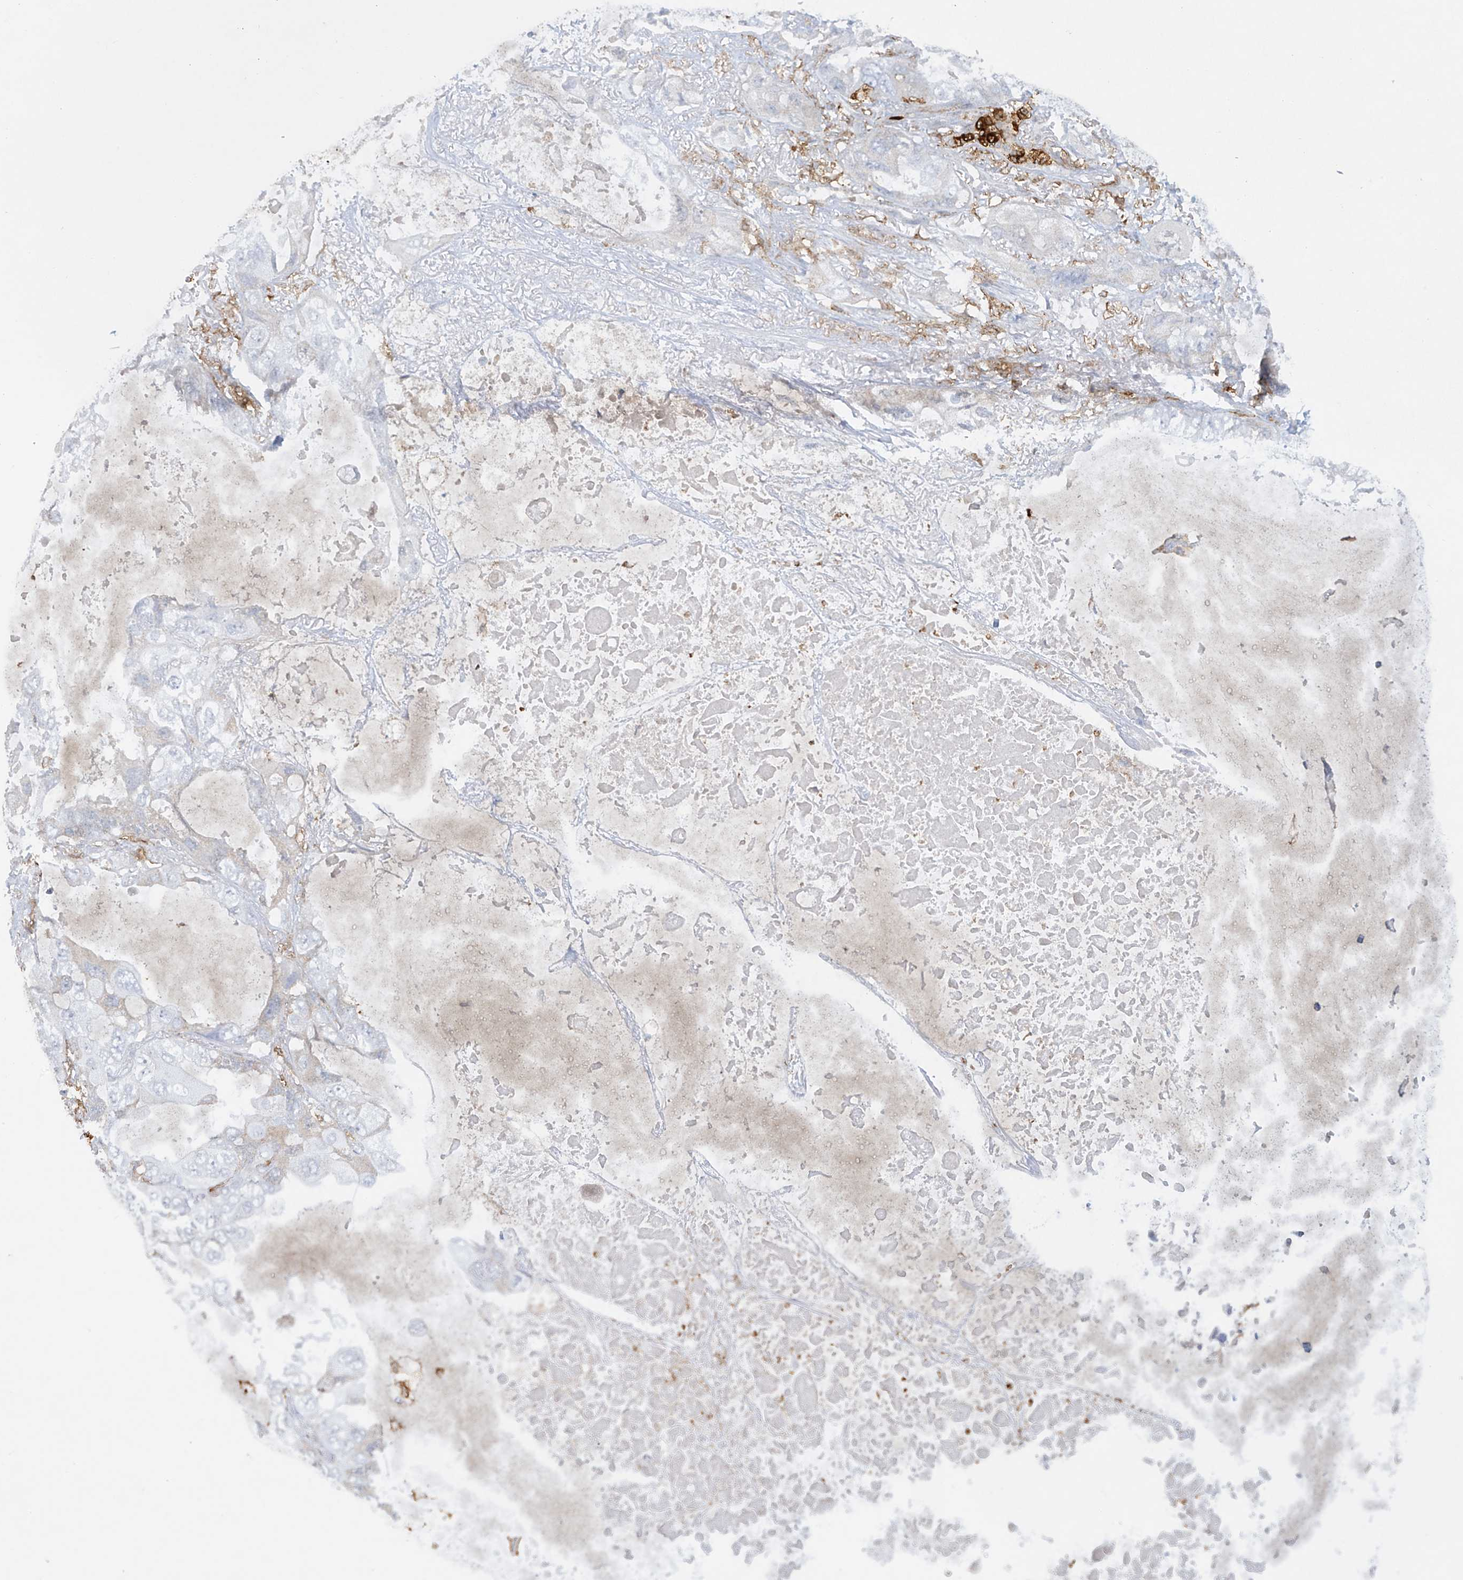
{"staining": {"intensity": "negative", "quantity": "none", "location": "none"}, "tissue": "lung cancer", "cell_type": "Tumor cells", "image_type": "cancer", "snomed": [{"axis": "morphology", "description": "Squamous cell carcinoma, NOS"}, {"axis": "topography", "description": "Lung"}], "caption": "Photomicrograph shows no protein expression in tumor cells of lung squamous cell carcinoma tissue. The staining was performed using DAB (3,3'-diaminobenzidine) to visualize the protein expression in brown, while the nuclei were stained in blue with hematoxylin (Magnification: 20x).", "gene": "FCGR3A", "patient": {"sex": "female", "age": 73}}